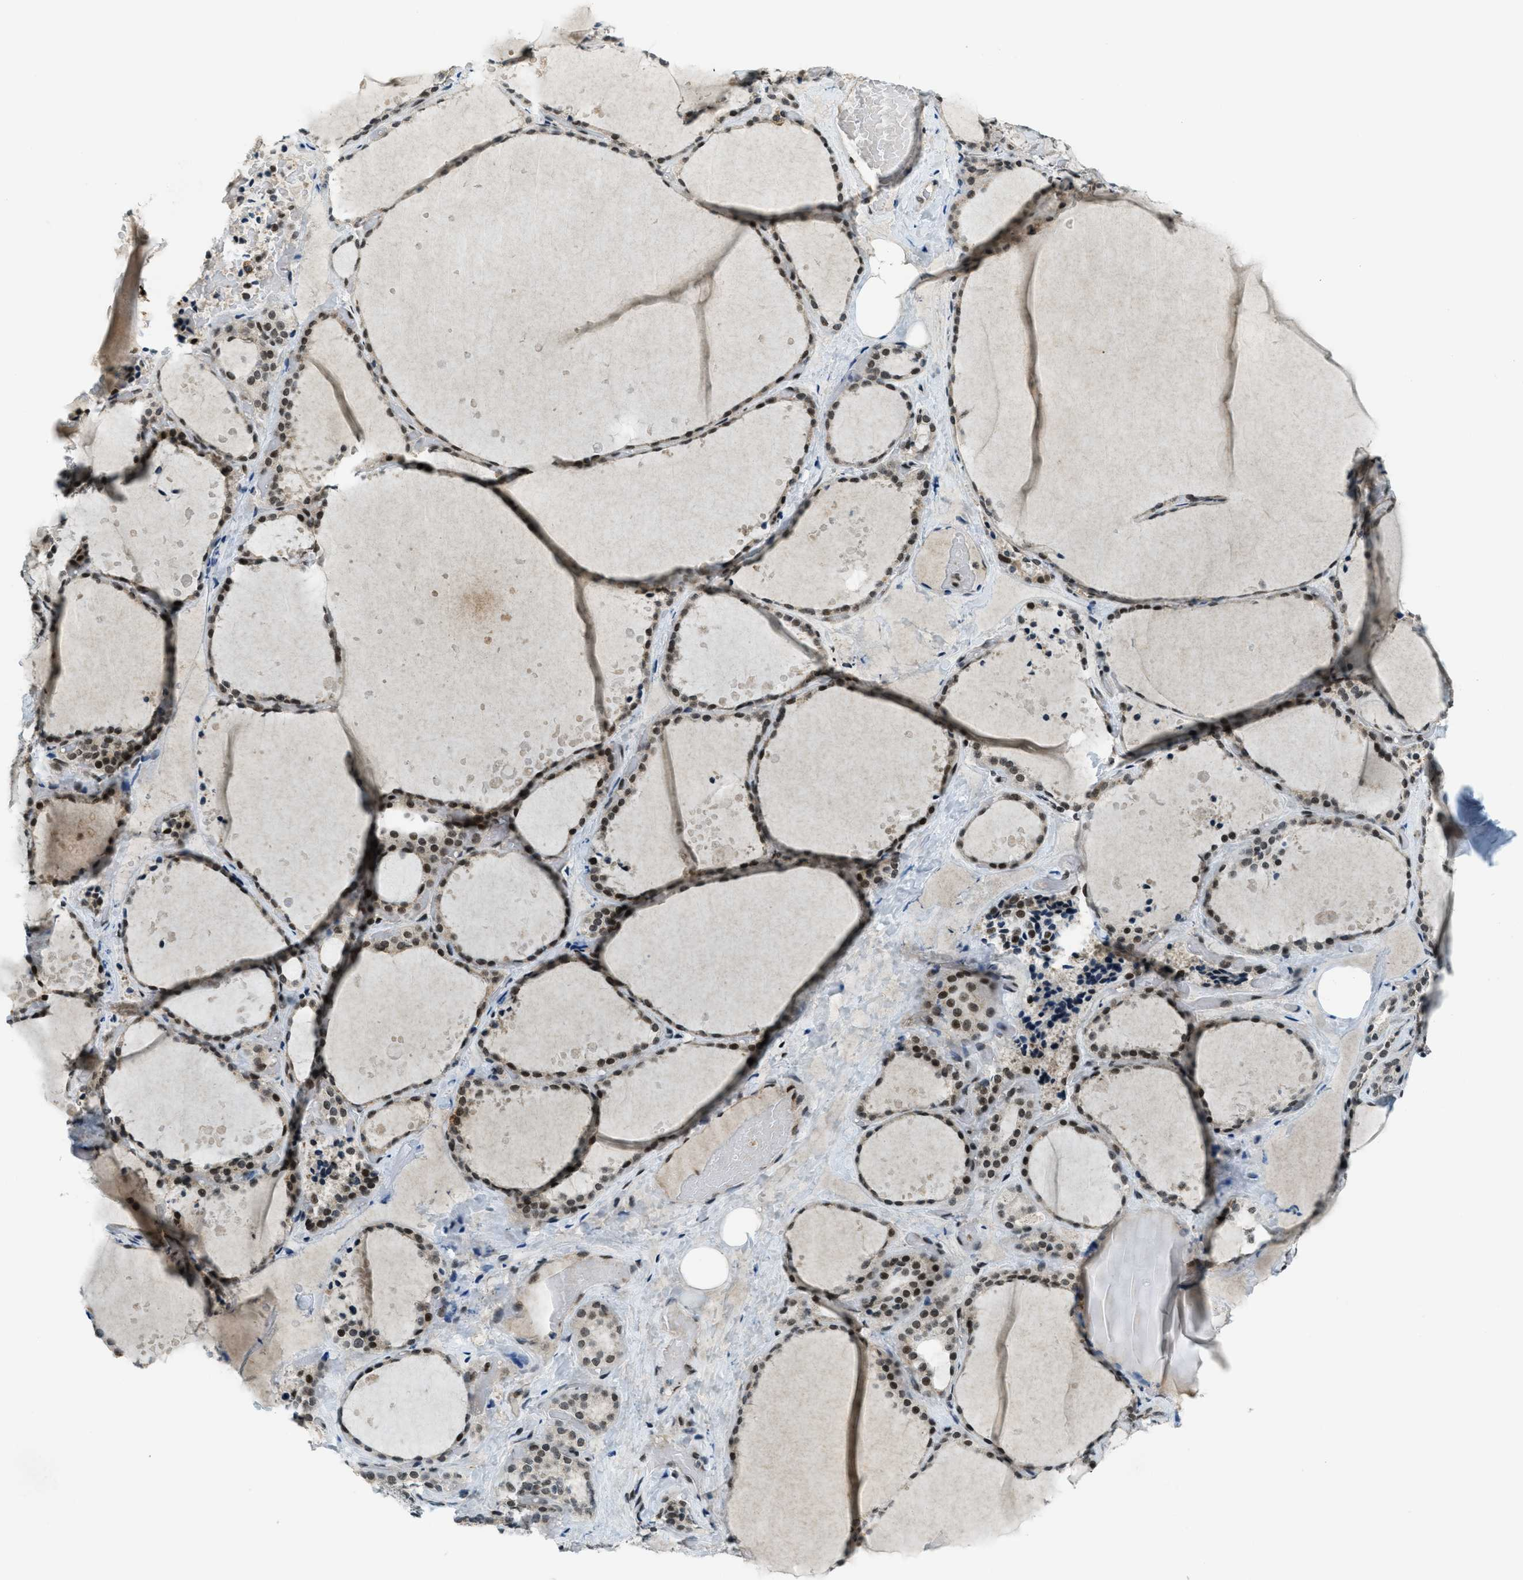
{"staining": {"intensity": "moderate", "quantity": ">75%", "location": "nuclear"}, "tissue": "thyroid gland", "cell_type": "Glandular cells", "image_type": "normal", "snomed": [{"axis": "morphology", "description": "Normal tissue, NOS"}, {"axis": "topography", "description": "Thyroid gland"}], "caption": "Protein staining of benign thyroid gland exhibits moderate nuclear expression in approximately >75% of glandular cells. Using DAB (3,3'-diaminobenzidine) (brown) and hematoxylin (blue) stains, captured at high magnification using brightfield microscopy.", "gene": "KLF6", "patient": {"sex": "female", "age": 44}}